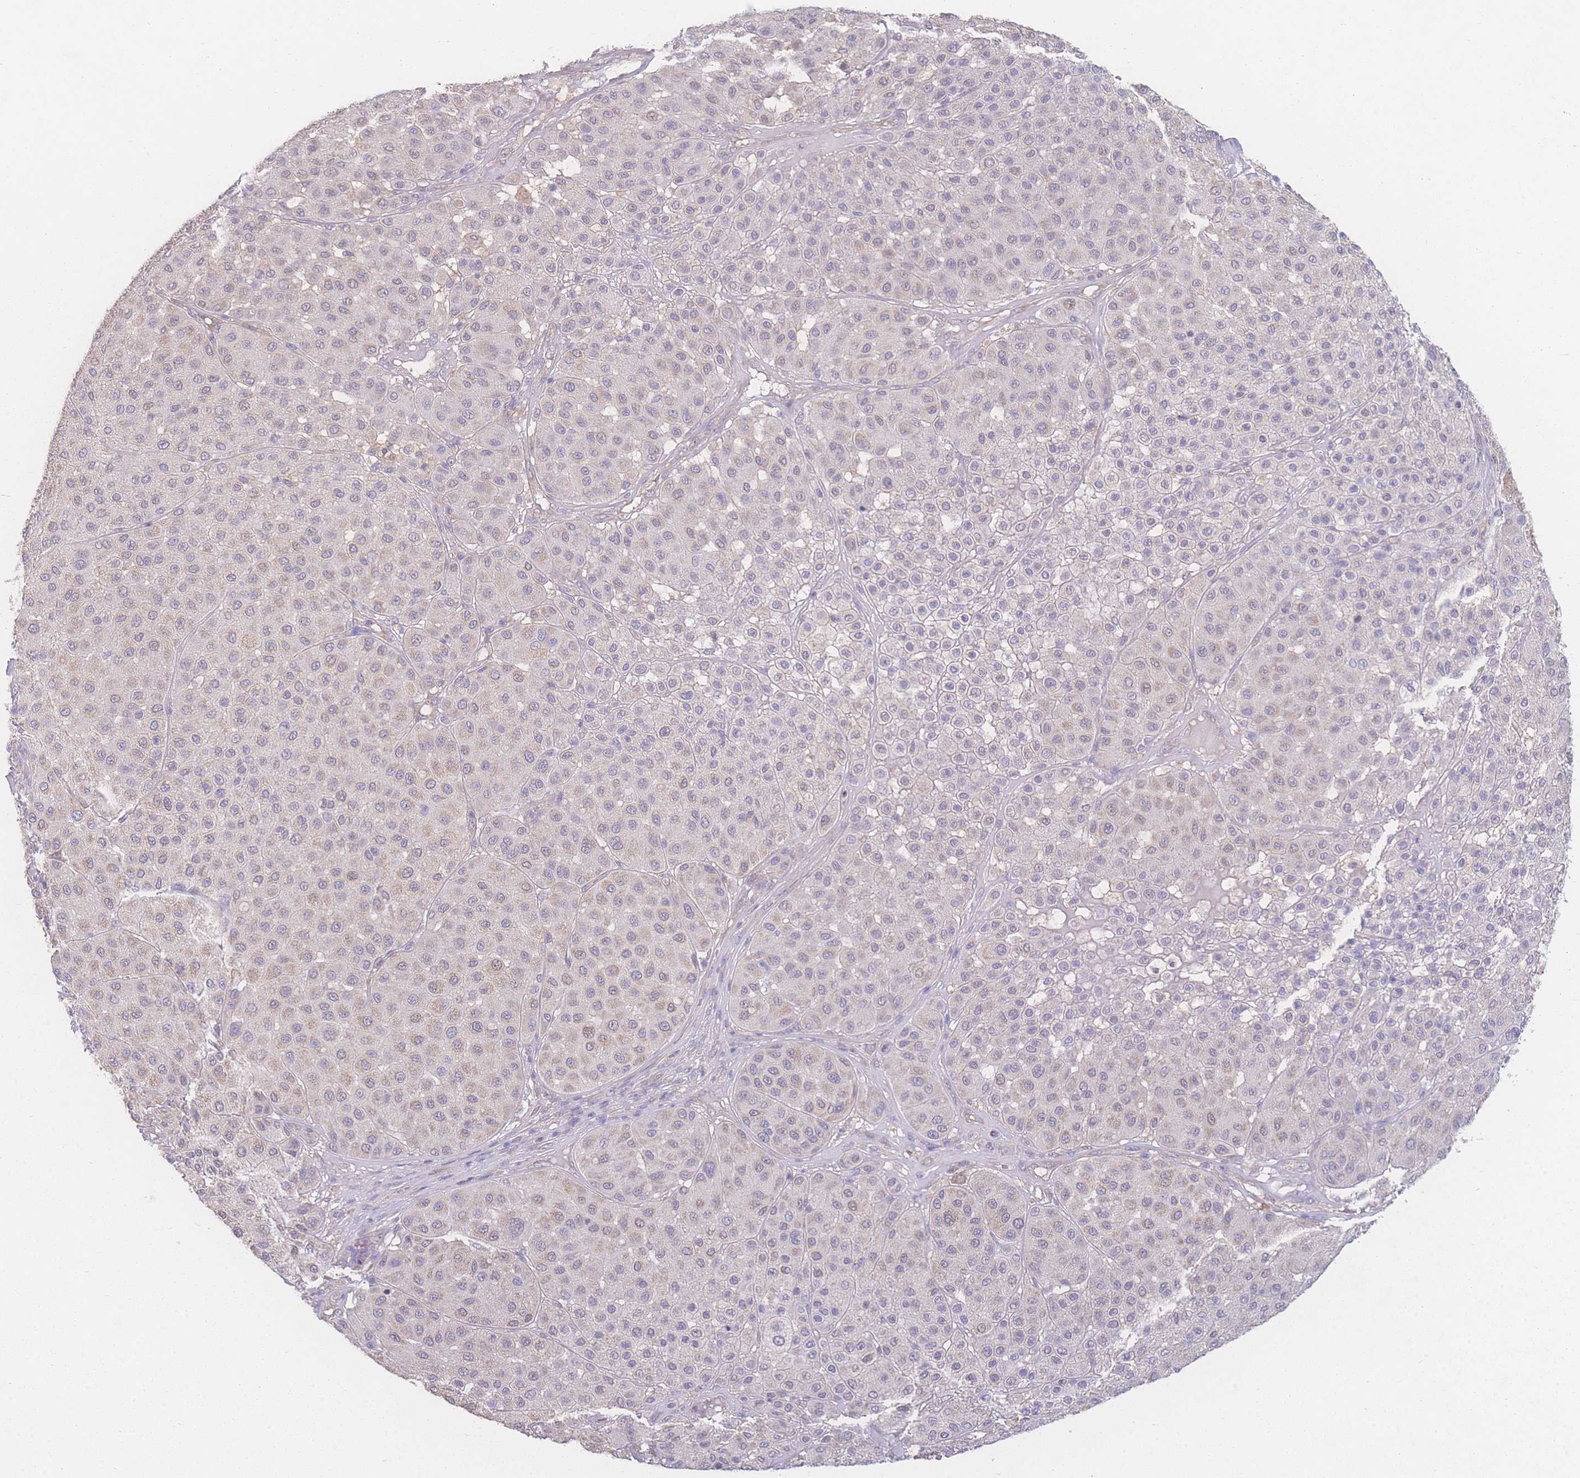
{"staining": {"intensity": "weak", "quantity": "<25%", "location": "cytoplasmic/membranous"}, "tissue": "melanoma", "cell_type": "Tumor cells", "image_type": "cancer", "snomed": [{"axis": "morphology", "description": "Malignant melanoma, Metastatic site"}, {"axis": "topography", "description": "Smooth muscle"}], "caption": "DAB (3,3'-diaminobenzidine) immunohistochemical staining of melanoma demonstrates no significant staining in tumor cells.", "gene": "GIPR", "patient": {"sex": "male", "age": 41}}